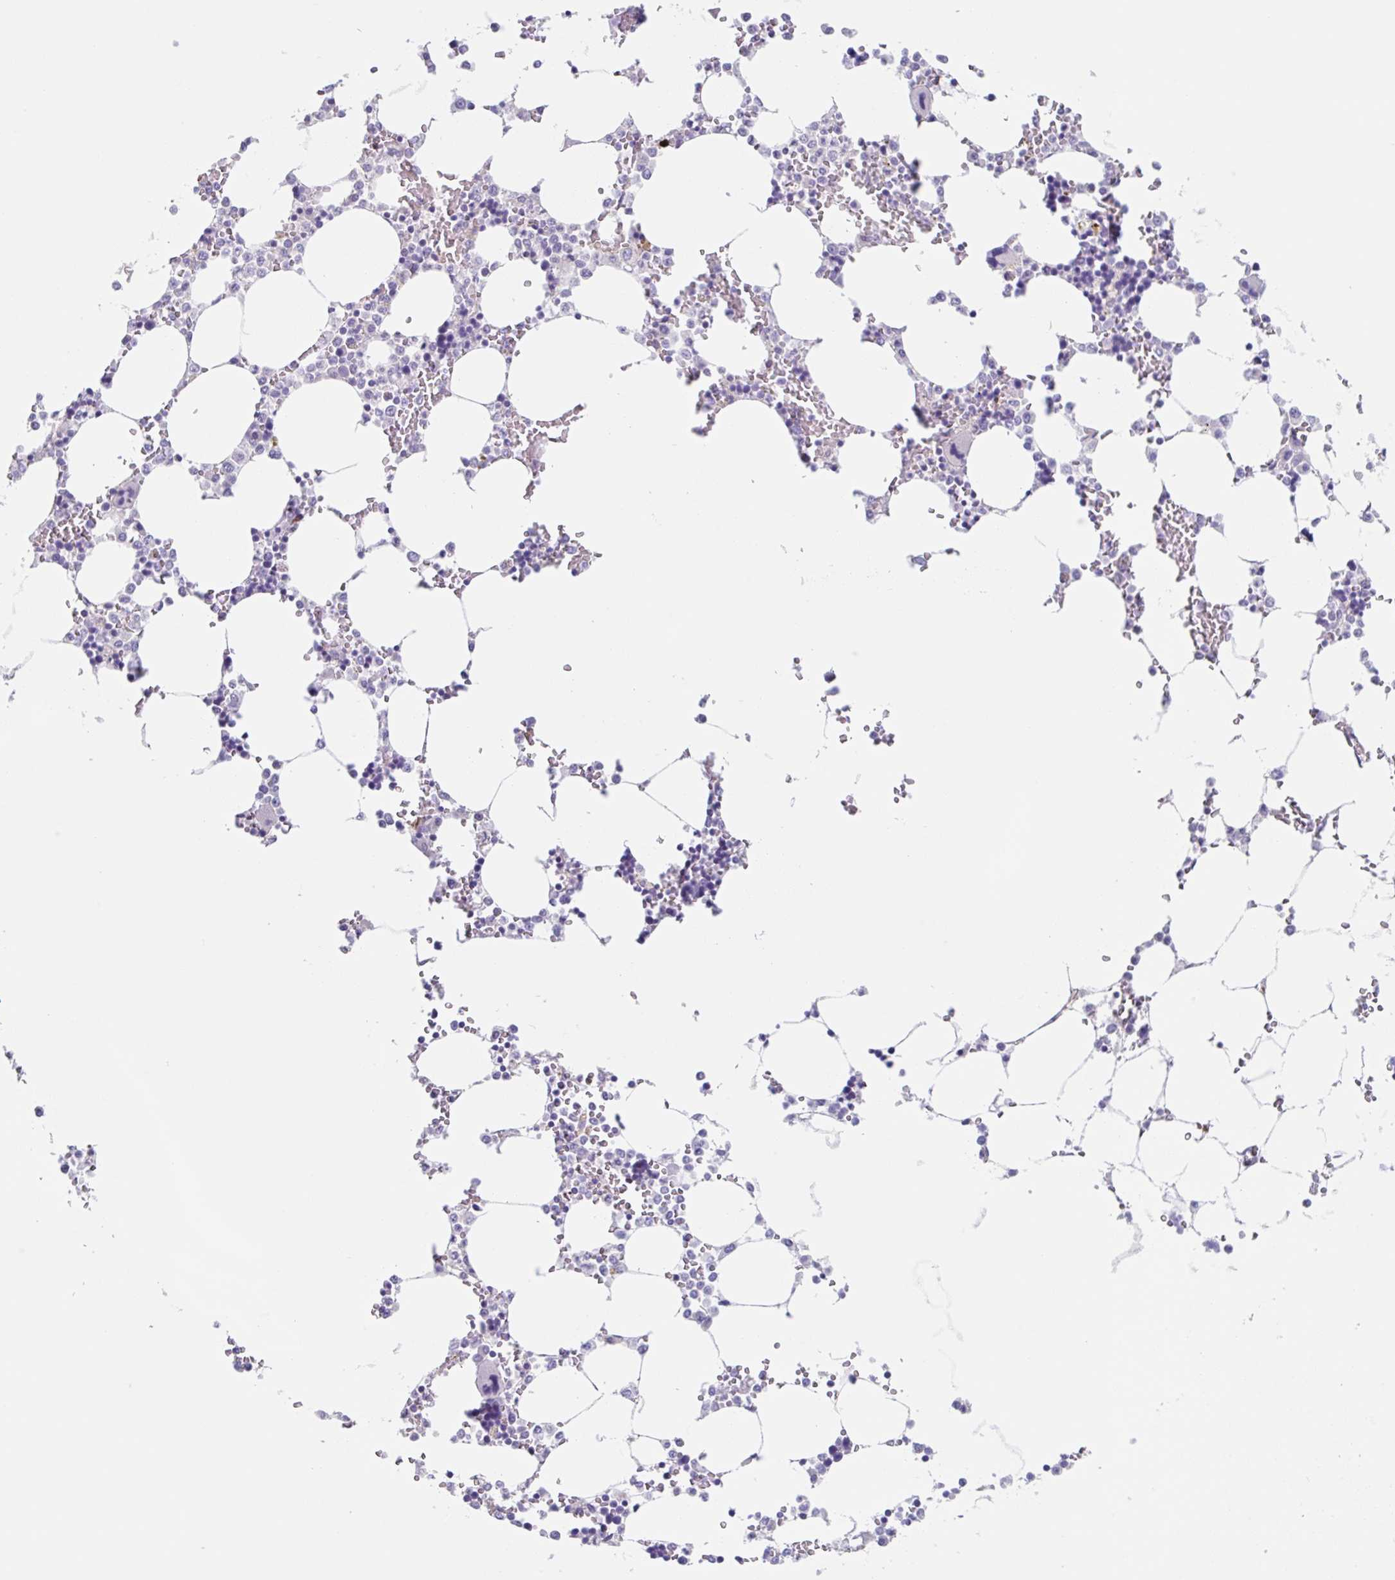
{"staining": {"intensity": "negative", "quantity": "none", "location": "none"}, "tissue": "bone marrow", "cell_type": "Hematopoietic cells", "image_type": "normal", "snomed": [{"axis": "morphology", "description": "Normal tissue, NOS"}, {"axis": "topography", "description": "Bone marrow"}], "caption": "An immunohistochemistry (IHC) image of normal bone marrow is shown. There is no staining in hematopoietic cells of bone marrow.", "gene": "EHD4", "patient": {"sex": "male", "age": 64}}